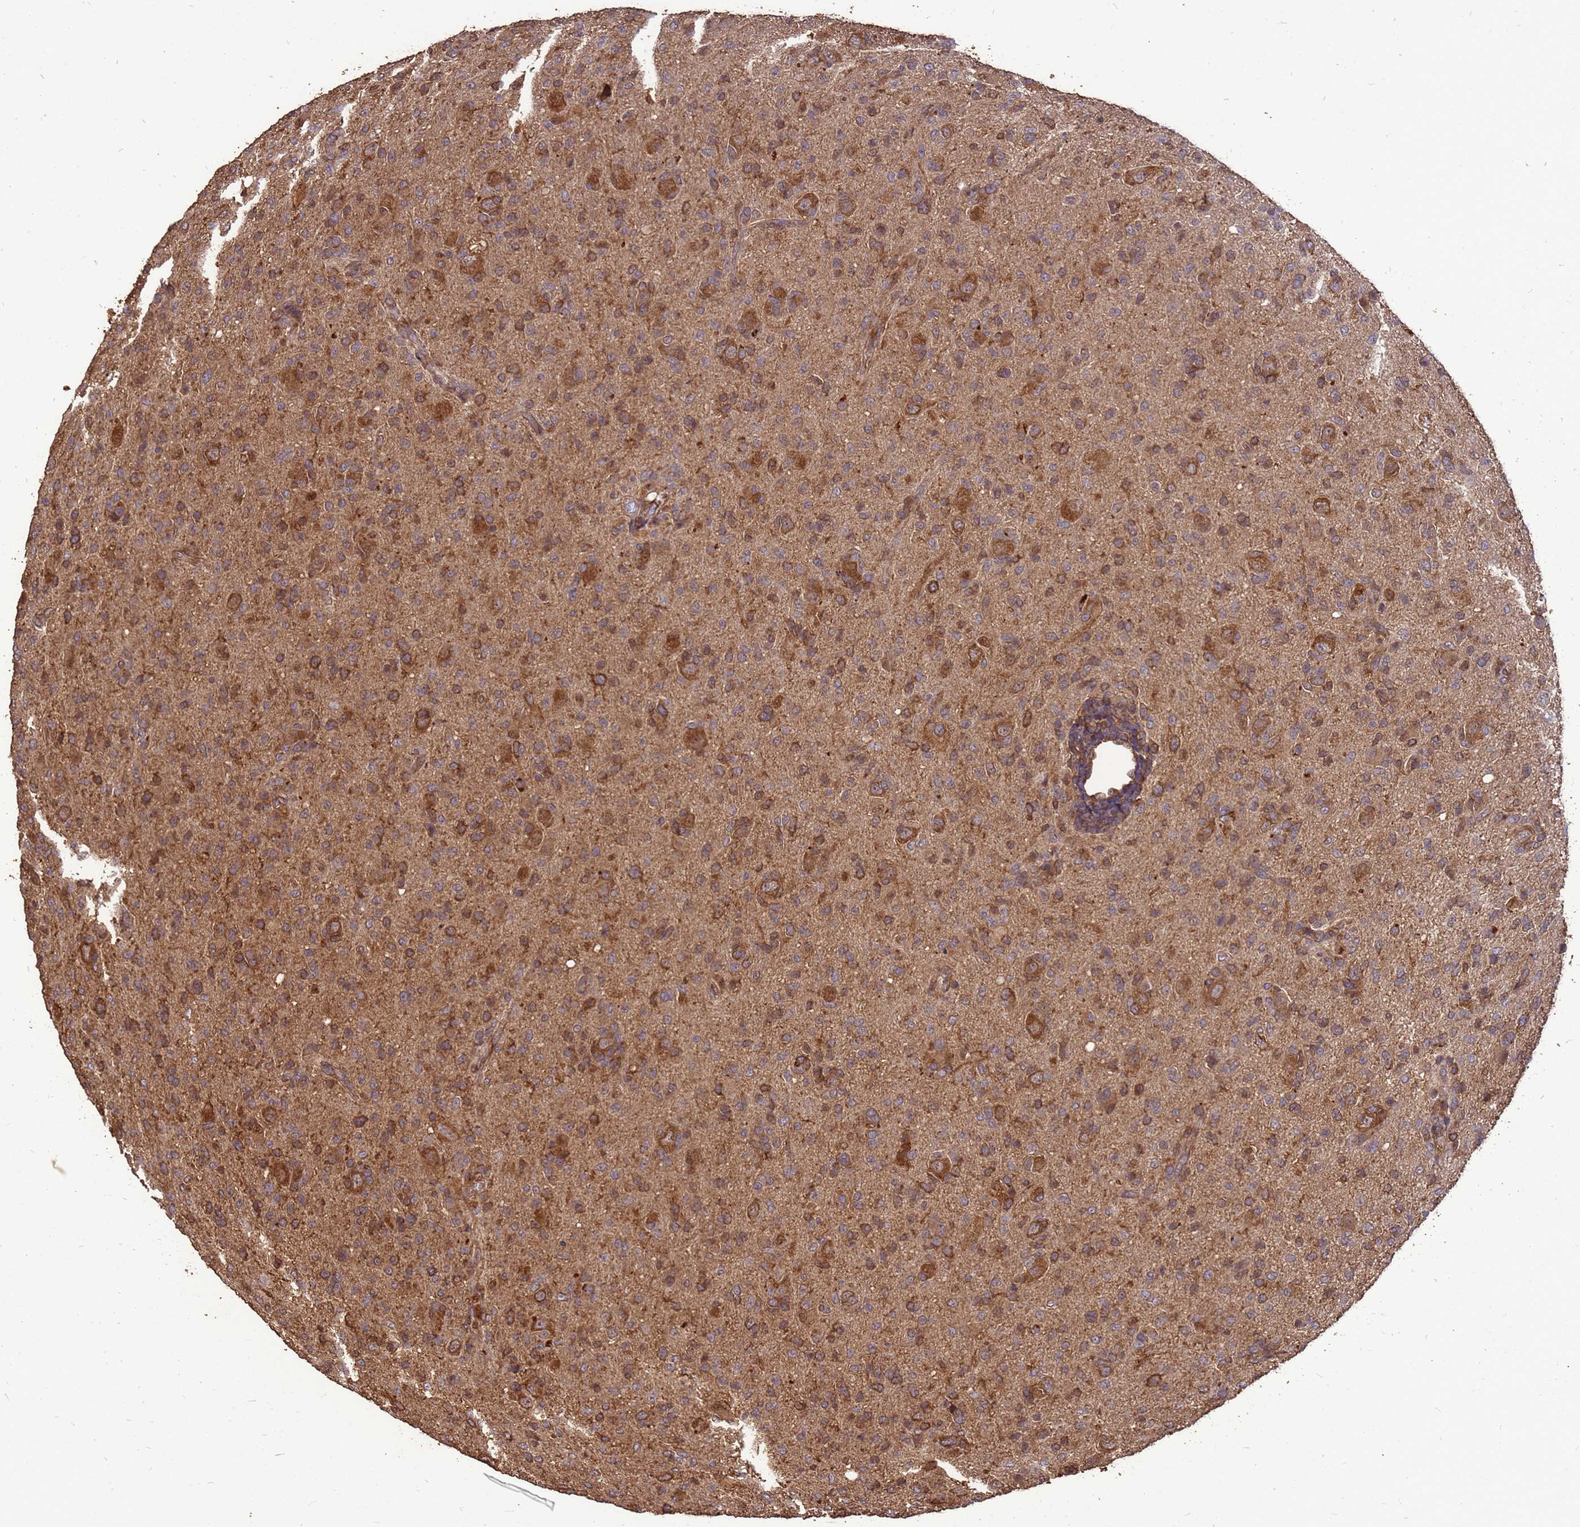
{"staining": {"intensity": "moderate", "quantity": ">75%", "location": "cytoplasmic/membranous"}, "tissue": "glioma", "cell_type": "Tumor cells", "image_type": "cancer", "snomed": [{"axis": "morphology", "description": "Glioma, malignant, High grade"}, {"axis": "topography", "description": "Brain"}], "caption": "This photomicrograph demonstrates immunohistochemistry (IHC) staining of human malignant glioma (high-grade), with medium moderate cytoplasmic/membranous staining in approximately >75% of tumor cells.", "gene": "ZNF618", "patient": {"sex": "female", "age": 57}}